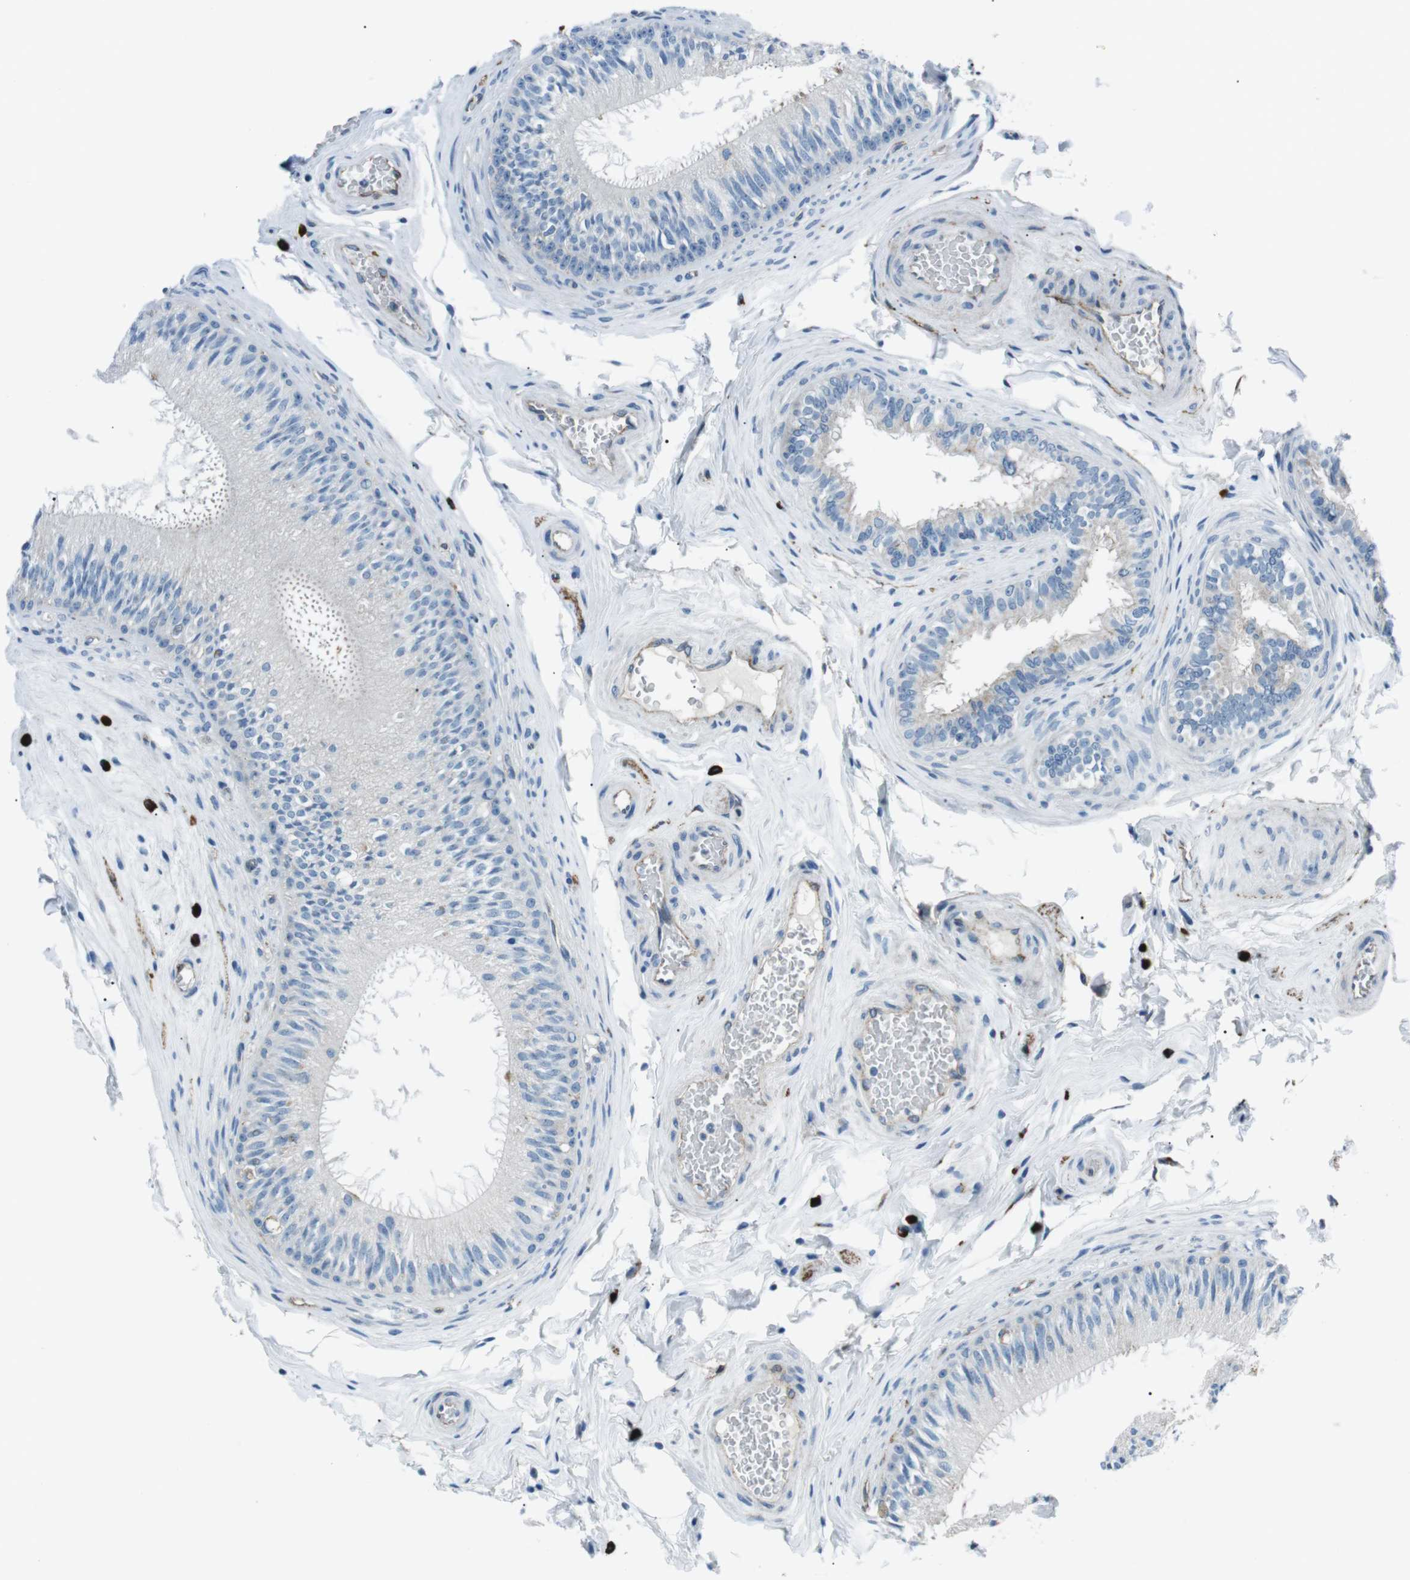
{"staining": {"intensity": "negative", "quantity": "none", "location": "none"}, "tissue": "epididymis", "cell_type": "Glandular cells", "image_type": "normal", "snomed": [{"axis": "morphology", "description": "Normal tissue, NOS"}, {"axis": "topography", "description": "Testis"}, {"axis": "topography", "description": "Epididymis"}], "caption": "Immunohistochemistry (IHC) image of unremarkable epididymis: epididymis stained with DAB demonstrates no significant protein staining in glandular cells.", "gene": "CSF2RA", "patient": {"sex": "male", "age": 36}}